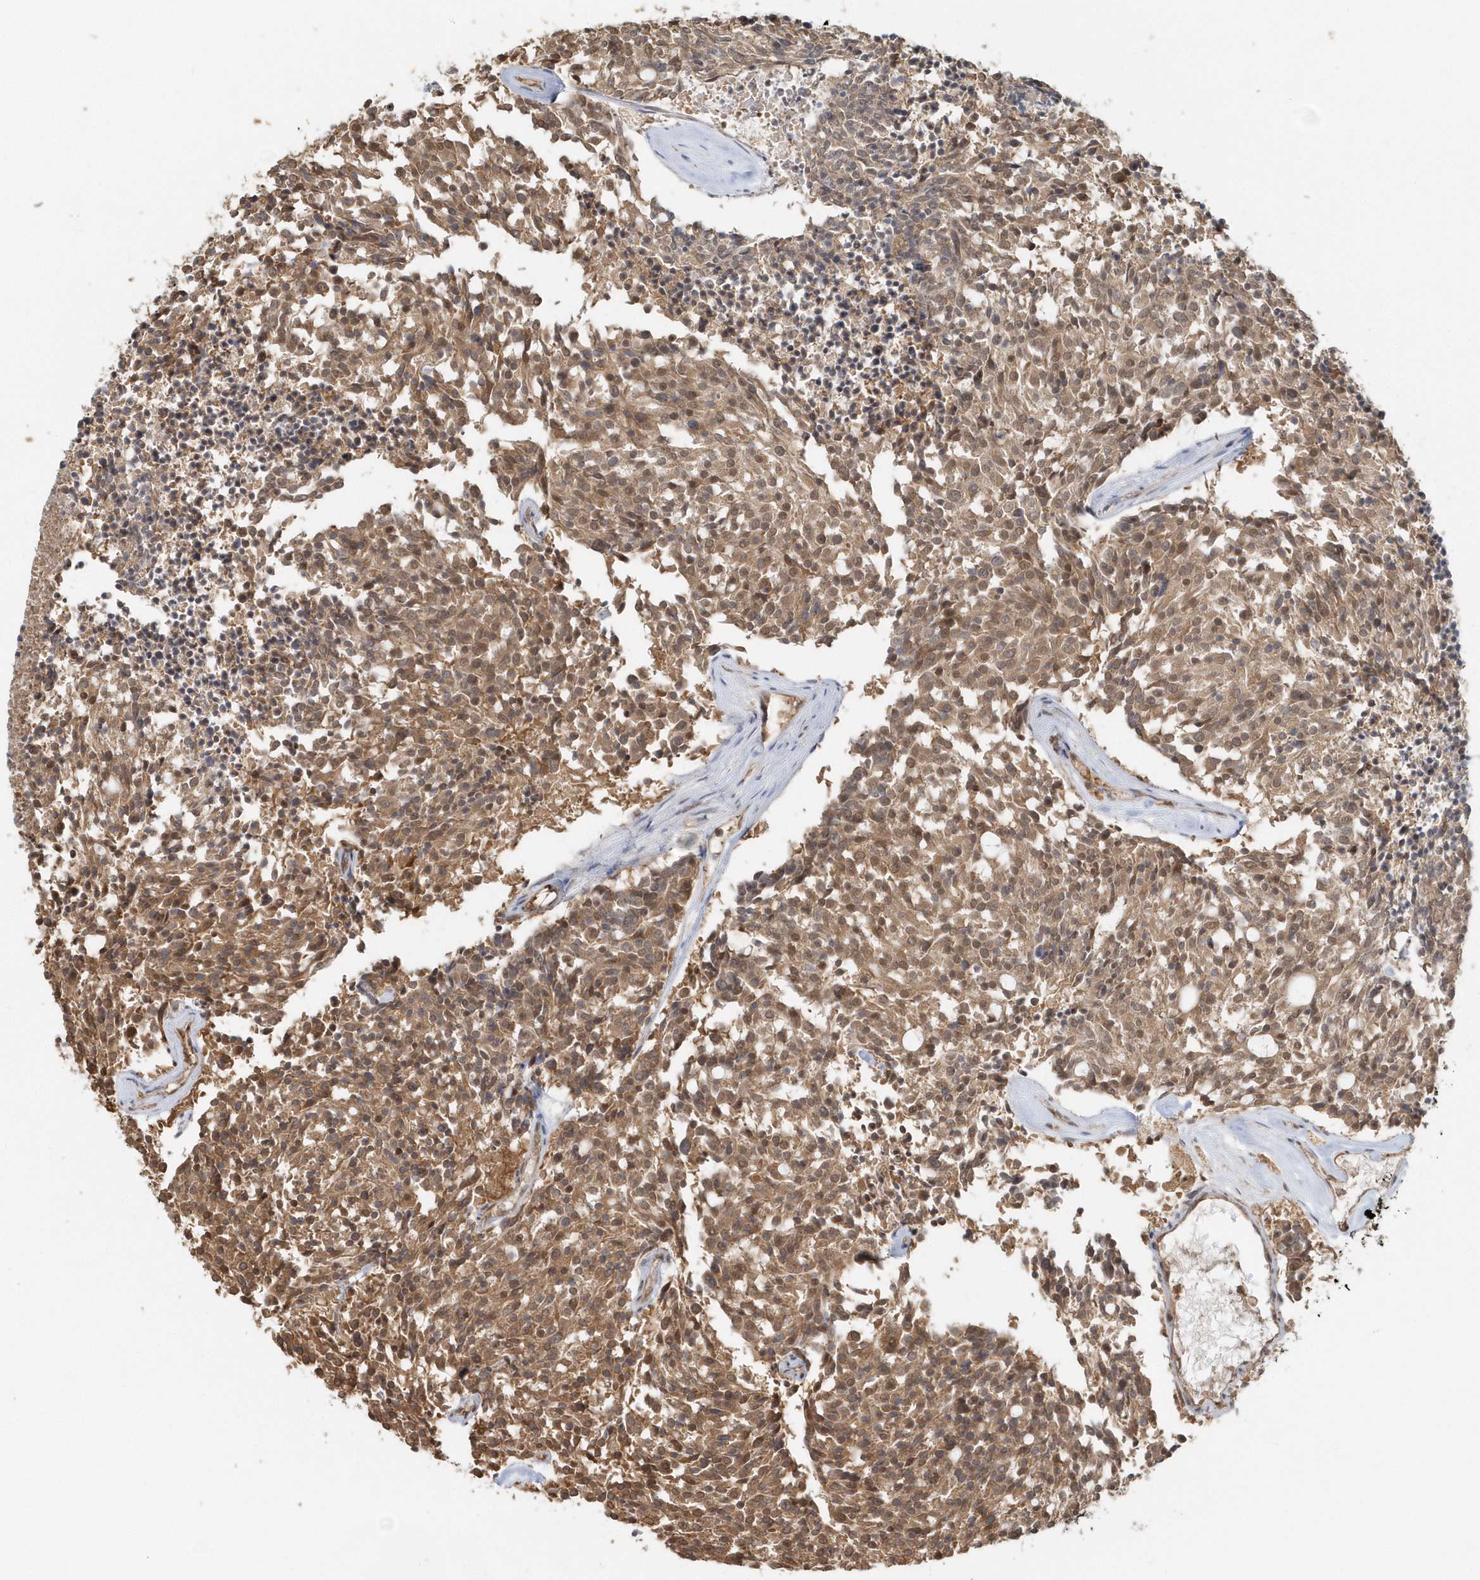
{"staining": {"intensity": "moderate", "quantity": ">75%", "location": "cytoplasmic/membranous,nuclear"}, "tissue": "carcinoid", "cell_type": "Tumor cells", "image_type": "cancer", "snomed": [{"axis": "morphology", "description": "Carcinoid, malignant, NOS"}, {"axis": "topography", "description": "Pancreas"}], "caption": "Protein expression analysis of human malignant carcinoid reveals moderate cytoplasmic/membranous and nuclear expression in about >75% of tumor cells. Nuclei are stained in blue.", "gene": "PSMD6", "patient": {"sex": "female", "age": 54}}